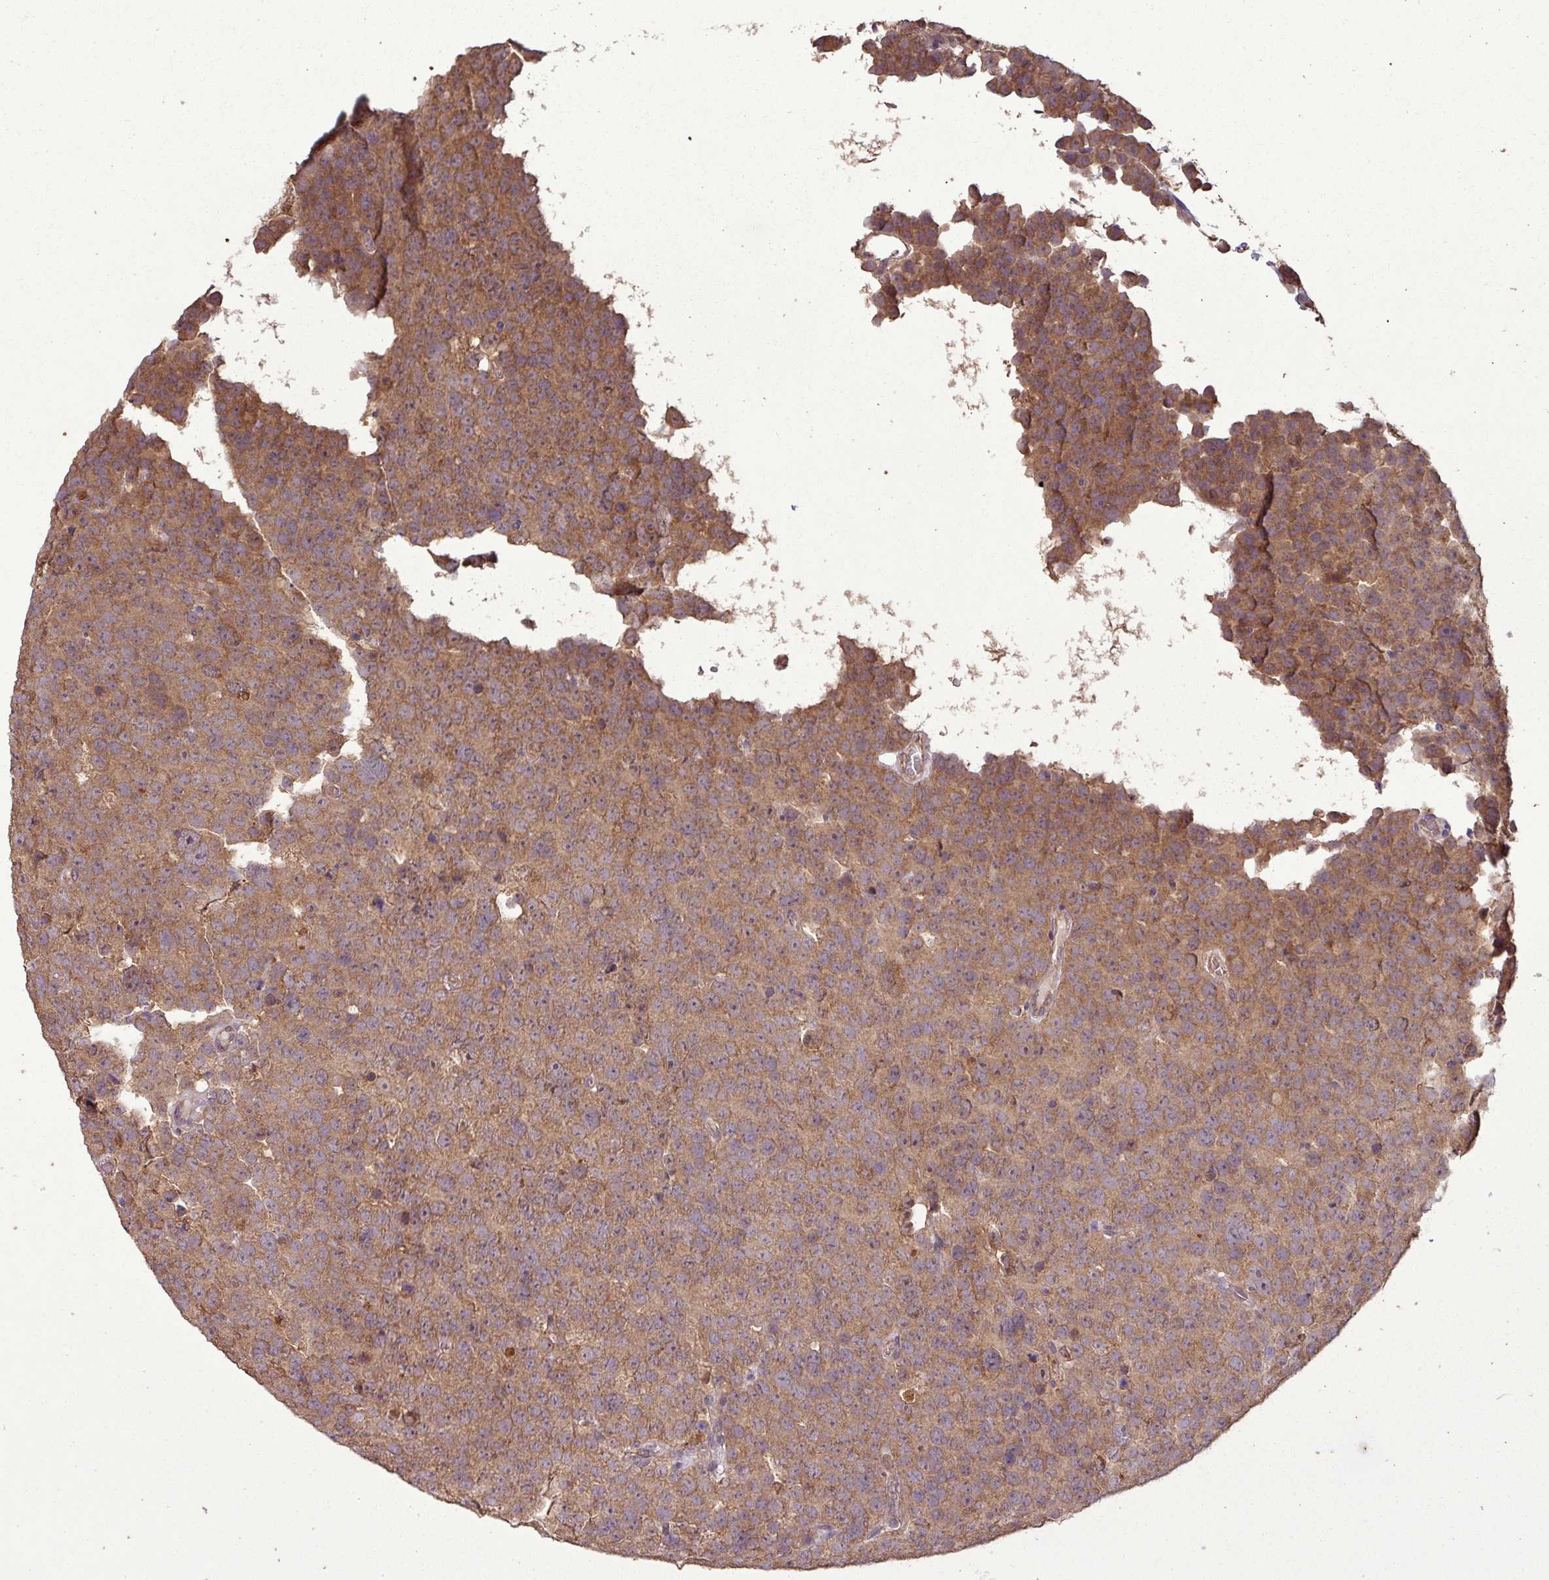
{"staining": {"intensity": "moderate", "quantity": ">75%", "location": "cytoplasmic/membranous"}, "tissue": "testis cancer", "cell_type": "Tumor cells", "image_type": "cancer", "snomed": [{"axis": "morphology", "description": "Seminoma, NOS"}, {"axis": "topography", "description": "Testis"}], "caption": "Moderate cytoplasmic/membranous positivity is identified in about >75% of tumor cells in testis cancer (seminoma).", "gene": "NT5C3A", "patient": {"sex": "male", "age": 71}}